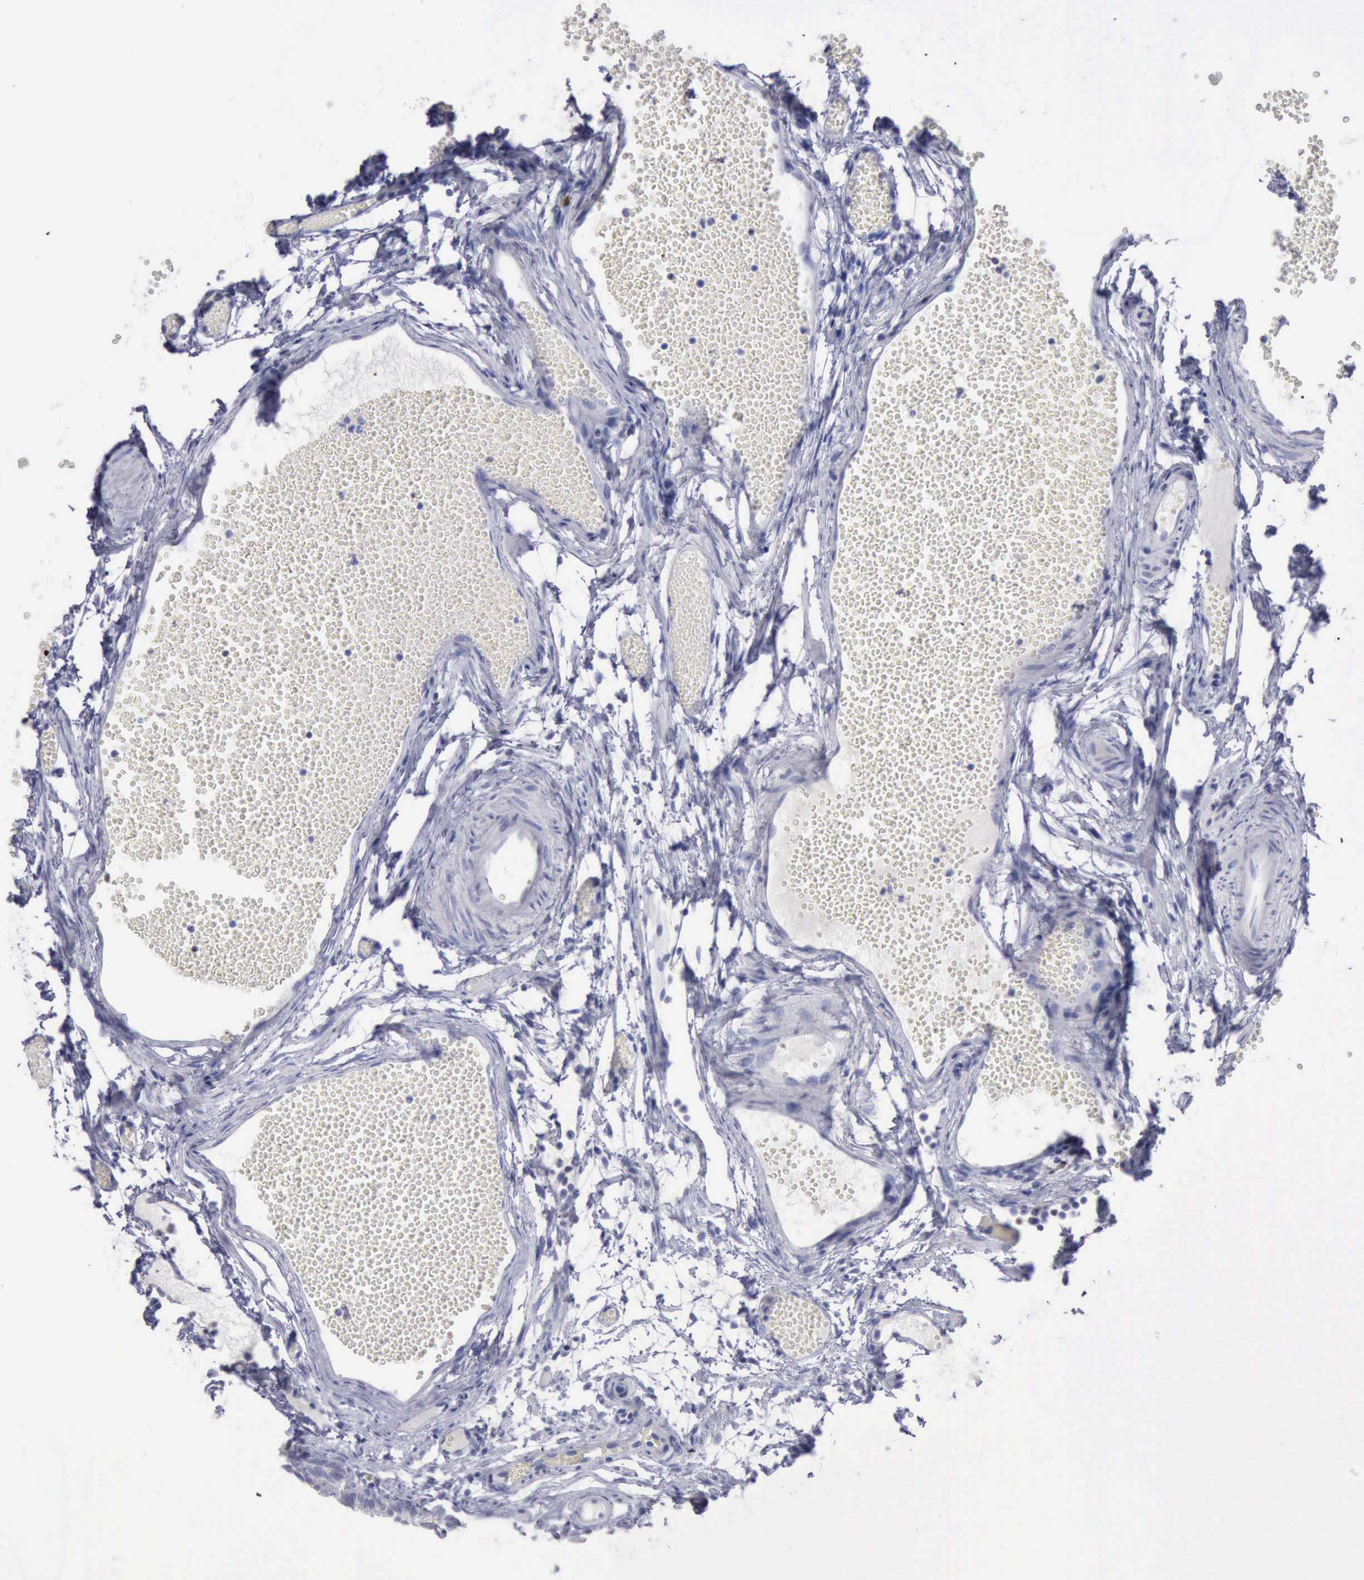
{"staining": {"intensity": "negative", "quantity": "none", "location": "none"}, "tissue": "fallopian tube", "cell_type": "Glandular cells", "image_type": "normal", "snomed": [{"axis": "morphology", "description": "Normal tissue, NOS"}, {"axis": "topography", "description": "Fallopian tube"}], "caption": "This is a micrograph of immunohistochemistry (IHC) staining of normal fallopian tube, which shows no expression in glandular cells. (DAB (3,3'-diaminobenzidine) immunohistochemistry with hematoxylin counter stain).", "gene": "SATB2", "patient": {"sex": "female", "age": 29}}